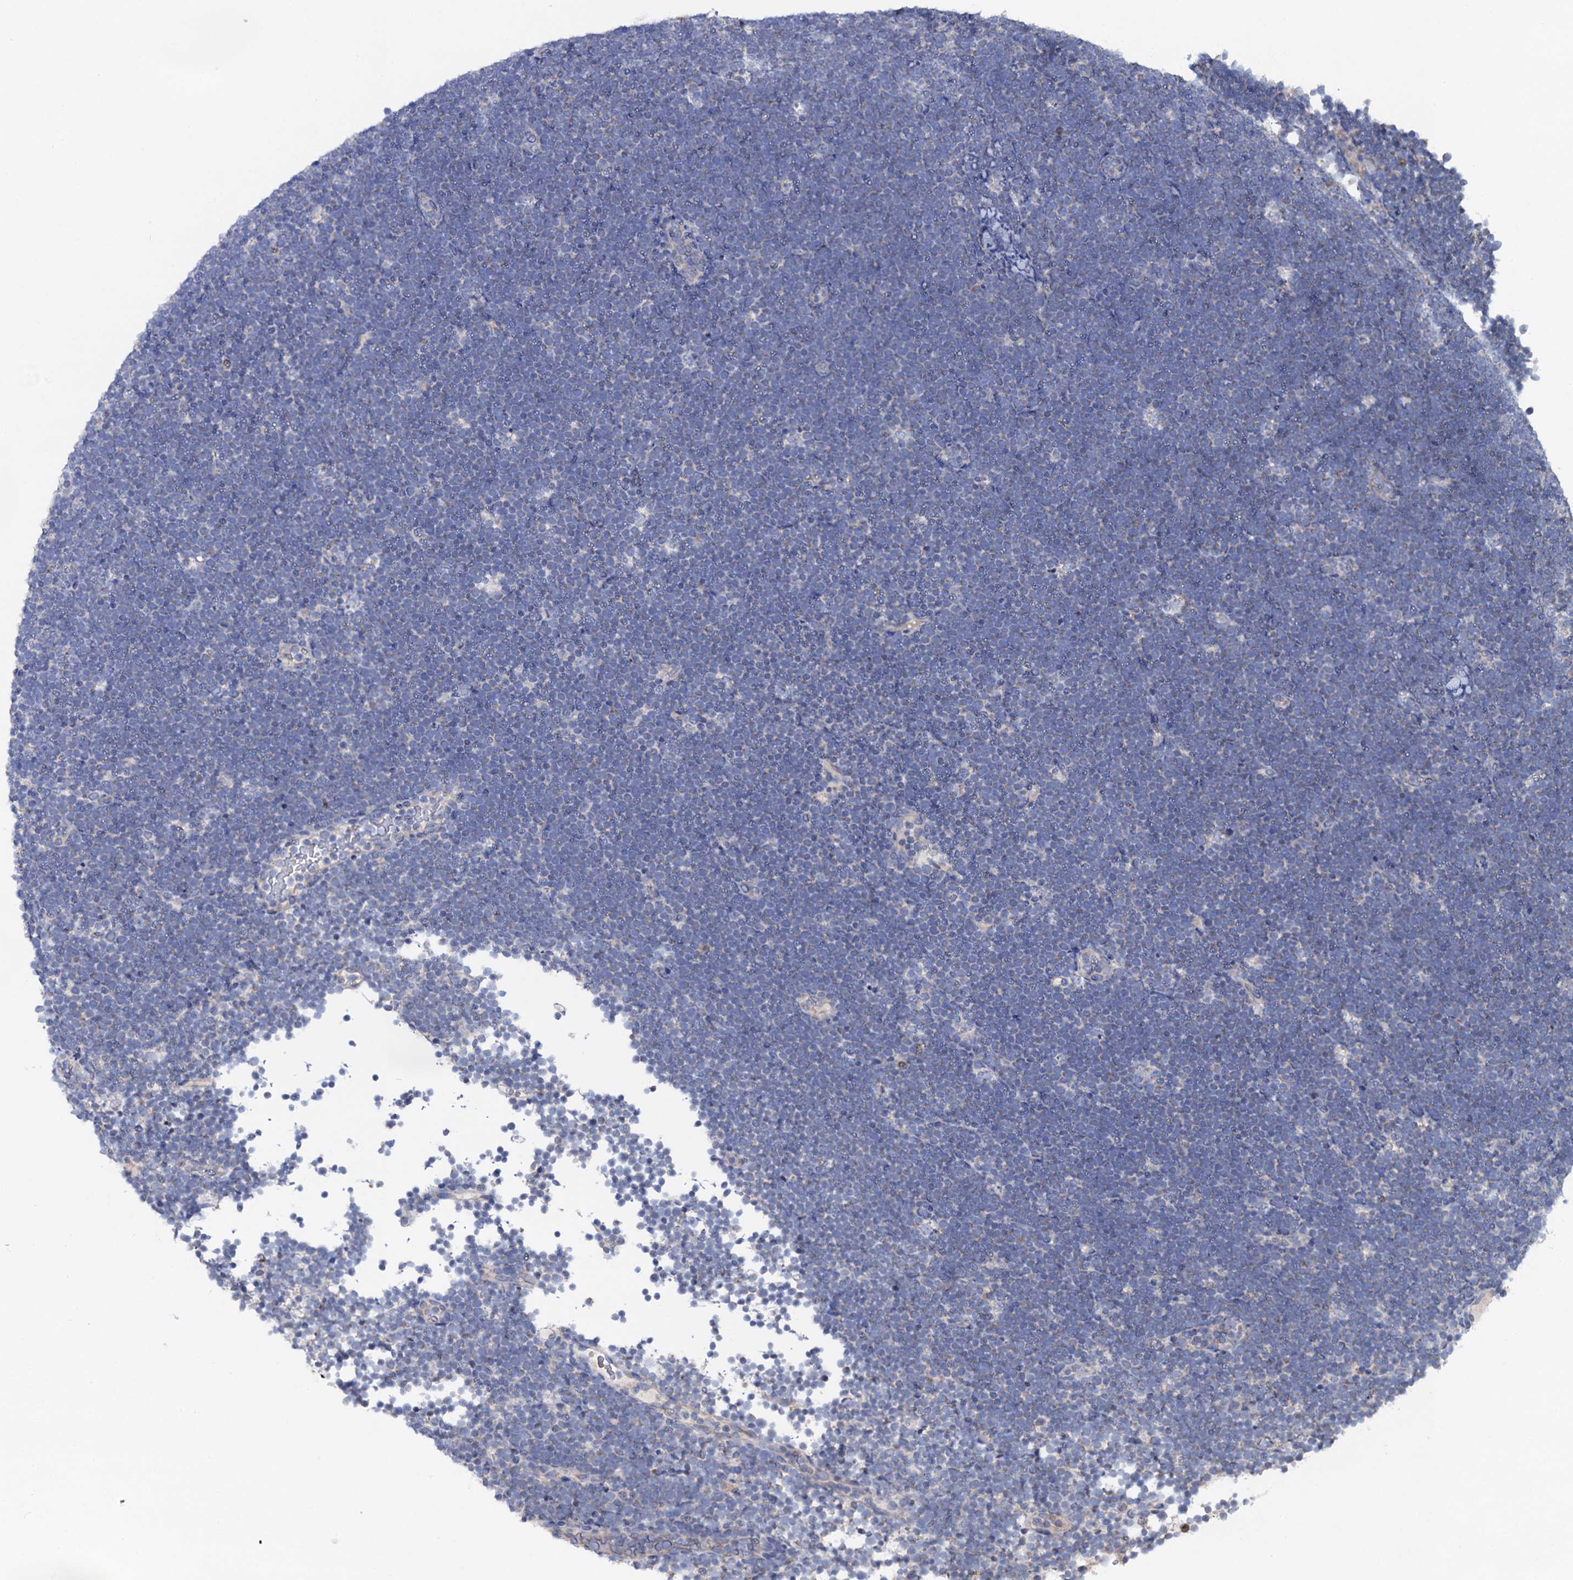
{"staining": {"intensity": "negative", "quantity": "none", "location": "none"}, "tissue": "lymphoma", "cell_type": "Tumor cells", "image_type": "cancer", "snomed": [{"axis": "morphology", "description": "Malignant lymphoma, non-Hodgkin's type, High grade"}, {"axis": "topography", "description": "Lymph node"}], "caption": "A micrograph of human high-grade malignant lymphoma, non-Hodgkin's type is negative for staining in tumor cells.", "gene": "MRPL48", "patient": {"sex": "male", "age": 13}}